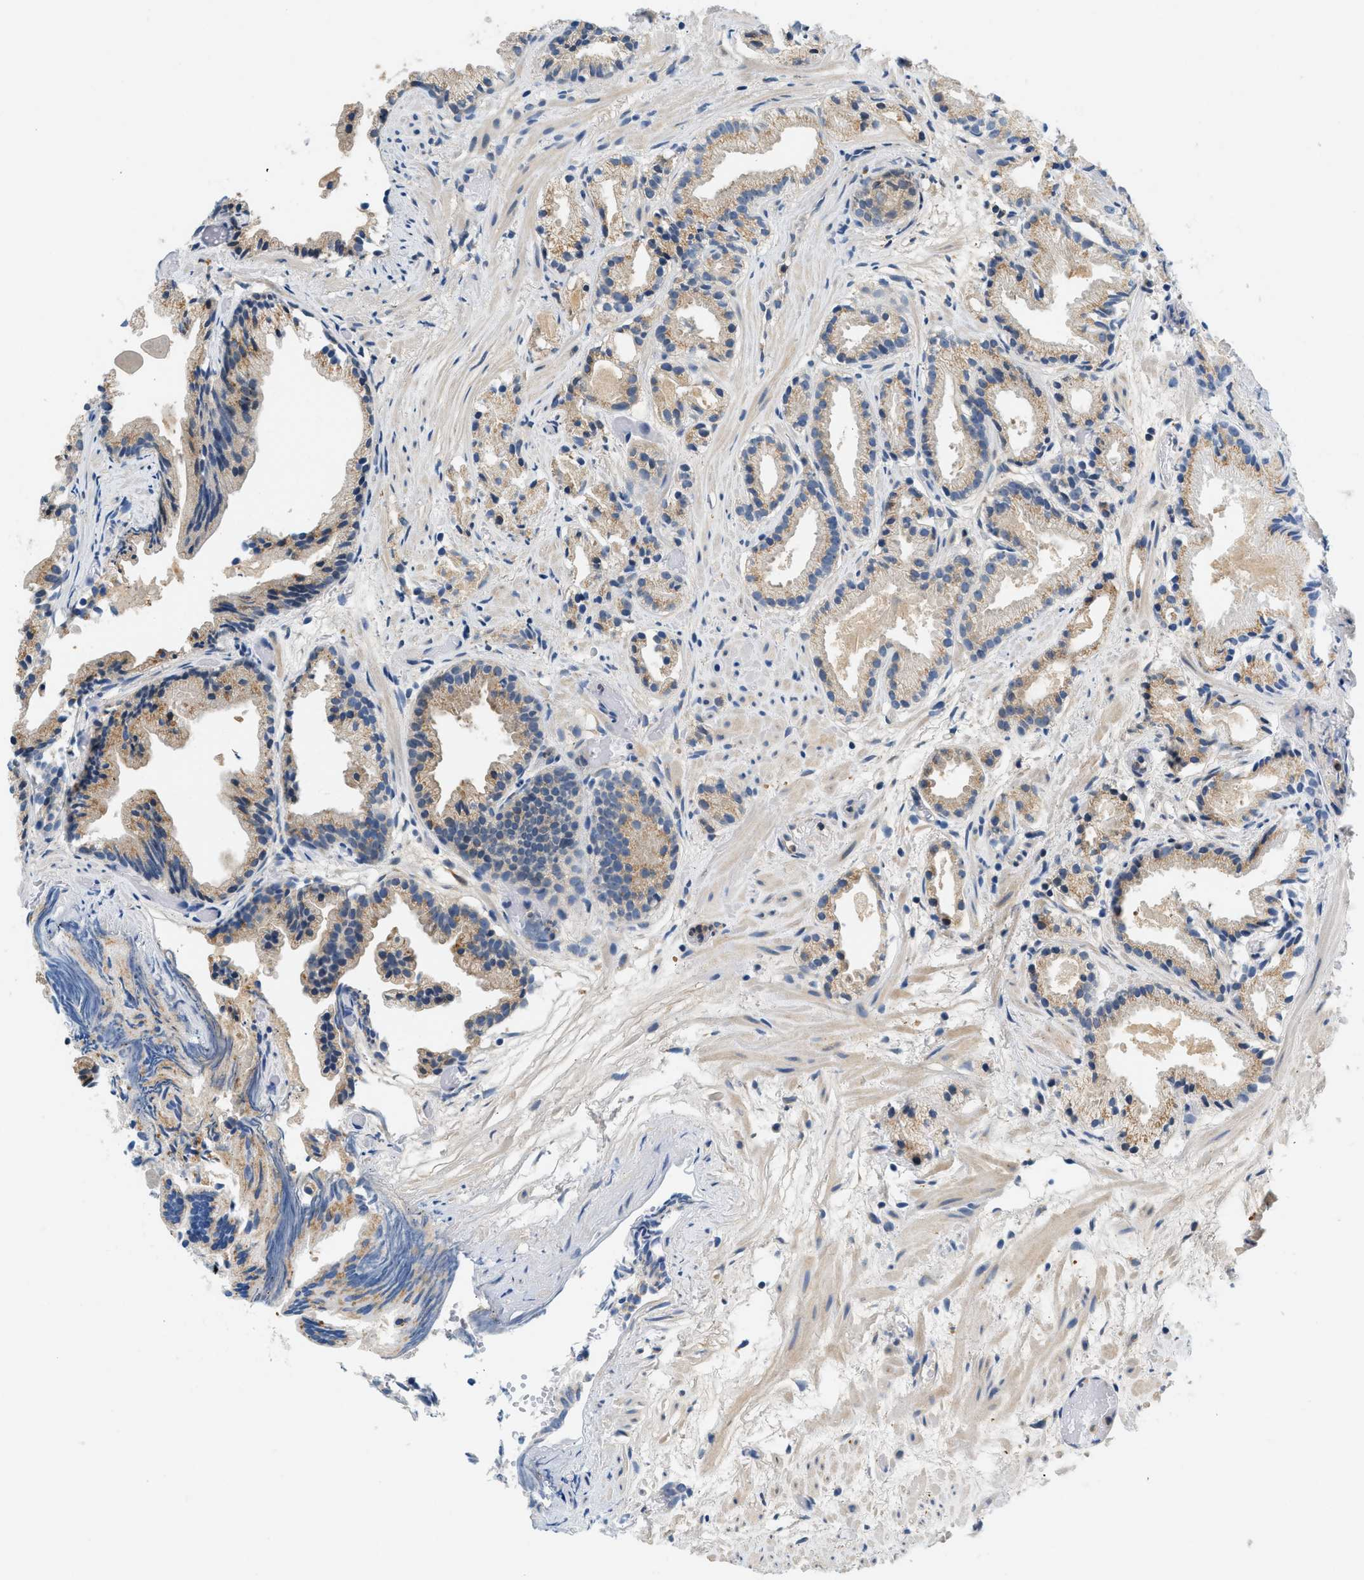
{"staining": {"intensity": "weak", "quantity": ">75%", "location": "cytoplasmic/membranous"}, "tissue": "prostate cancer", "cell_type": "Tumor cells", "image_type": "cancer", "snomed": [{"axis": "morphology", "description": "Adenocarcinoma, Low grade"}, {"axis": "topography", "description": "Prostate"}], "caption": "The micrograph displays immunohistochemical staining of low-grade adenocarcinoma (prostate). There is weak cytoplasmic/membranous positivity is identified in approximately >75% of tumor cells. (DAB (3,3'-diaminobenzidine) = brown stain, brightfield microscopy at high magnification).", "gene": "SLC35E1", "patient": {"sex": "male", "age": 89}}